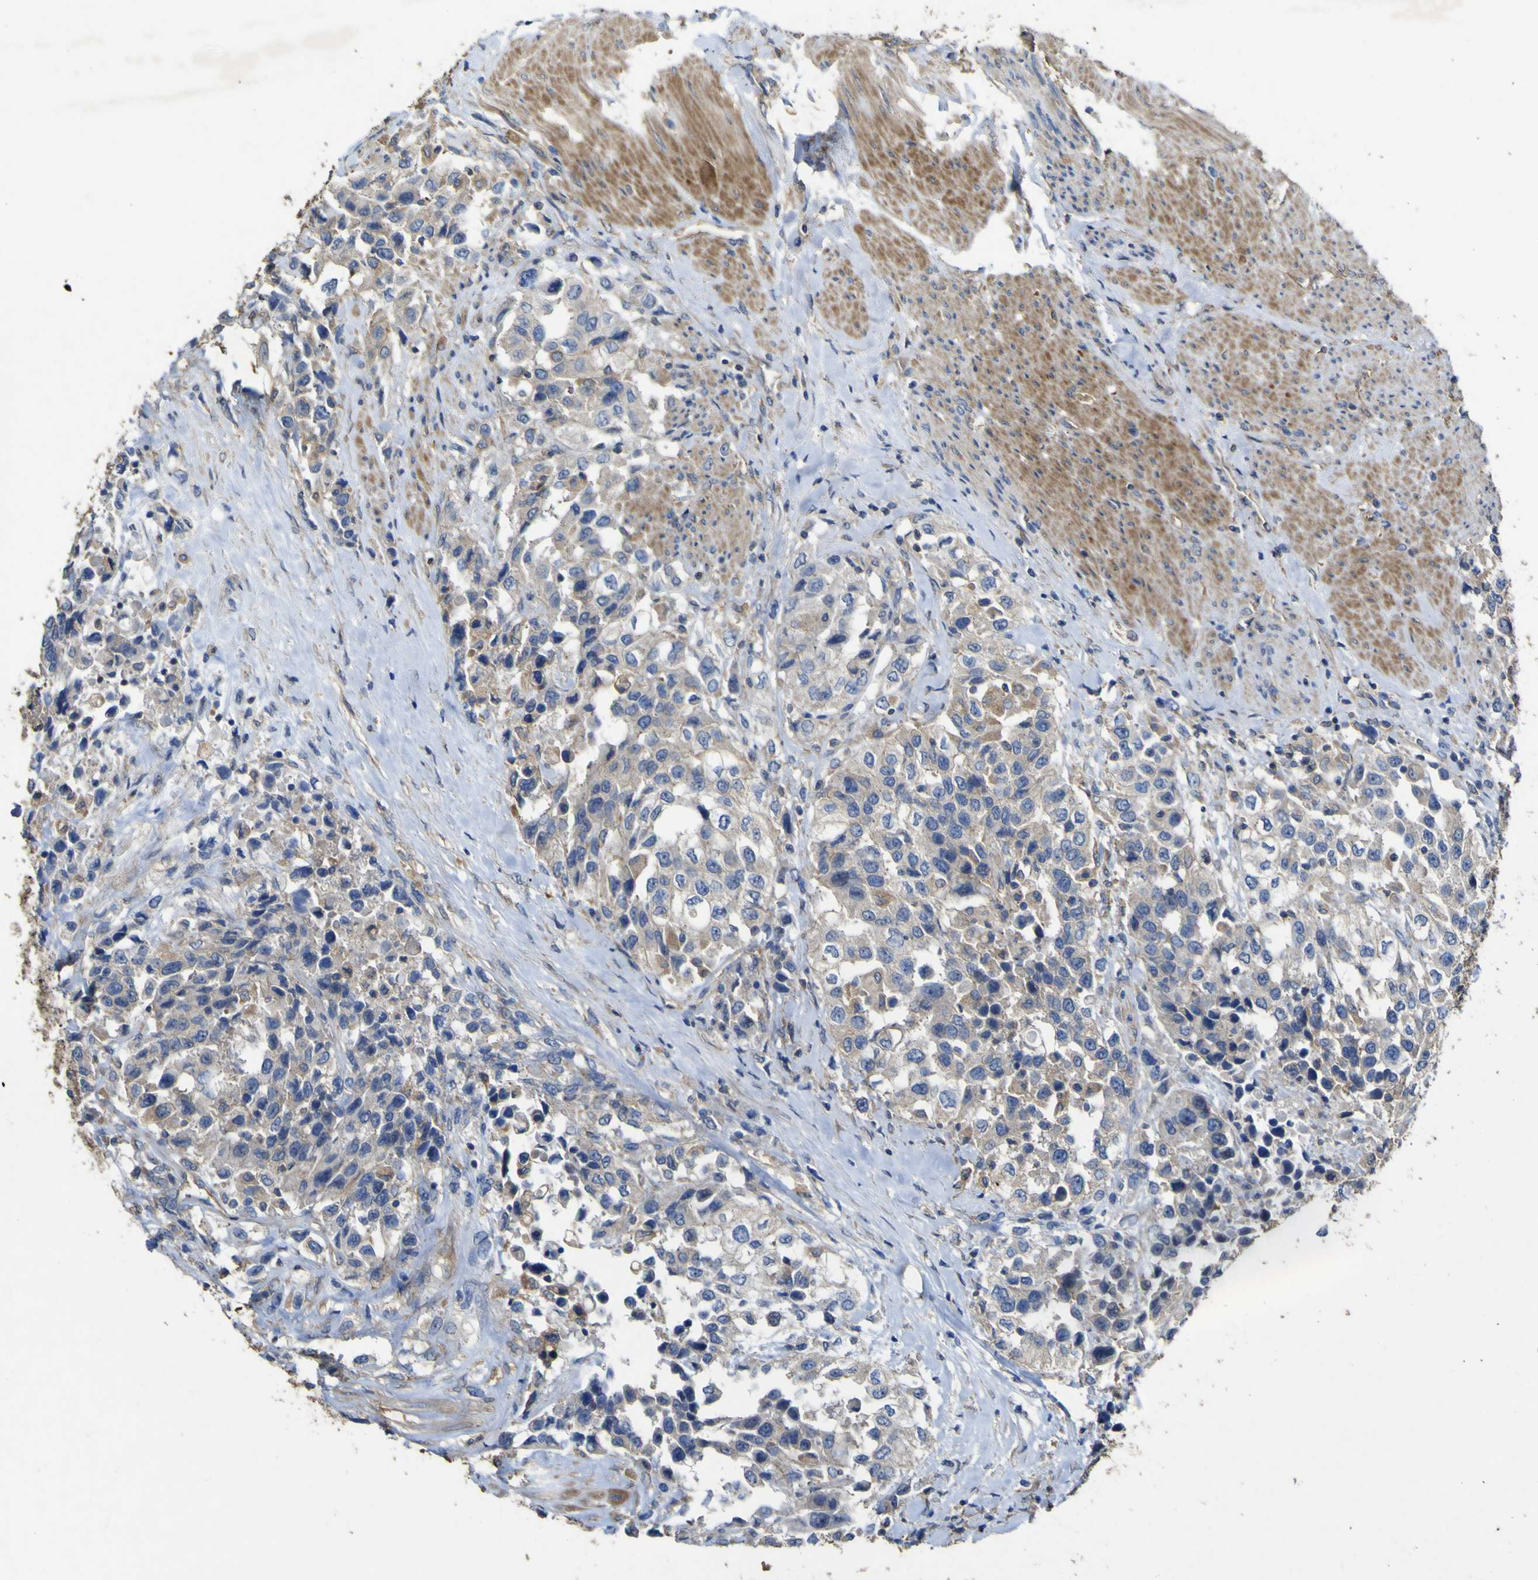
{"staining": {"intensity": "weak", "quantity": "<25%", "location": "cytoplasmic/membranous"}, "tissue": "urothelial cancer", "cell_type": "Tumor cells", "image_type": "cancer", "snomed": [{"axis": "morphology", "description": "Urothelial carcinoma, High grade"}, {"axis": "topography", "description": "Urinary bladder"}], "caption": "Tumor cells show no significant positivity in high-grade urothelial carcinoma. The staining was performed using DAB (3,3'-diaminobenzidine) to visualize the protein expression in brown, while the nuclei were stained in blue with hematoxylin (Magnification: 20x).", "gene": "TNFSF15", "patient": {"sex": "female", "age": 80}}